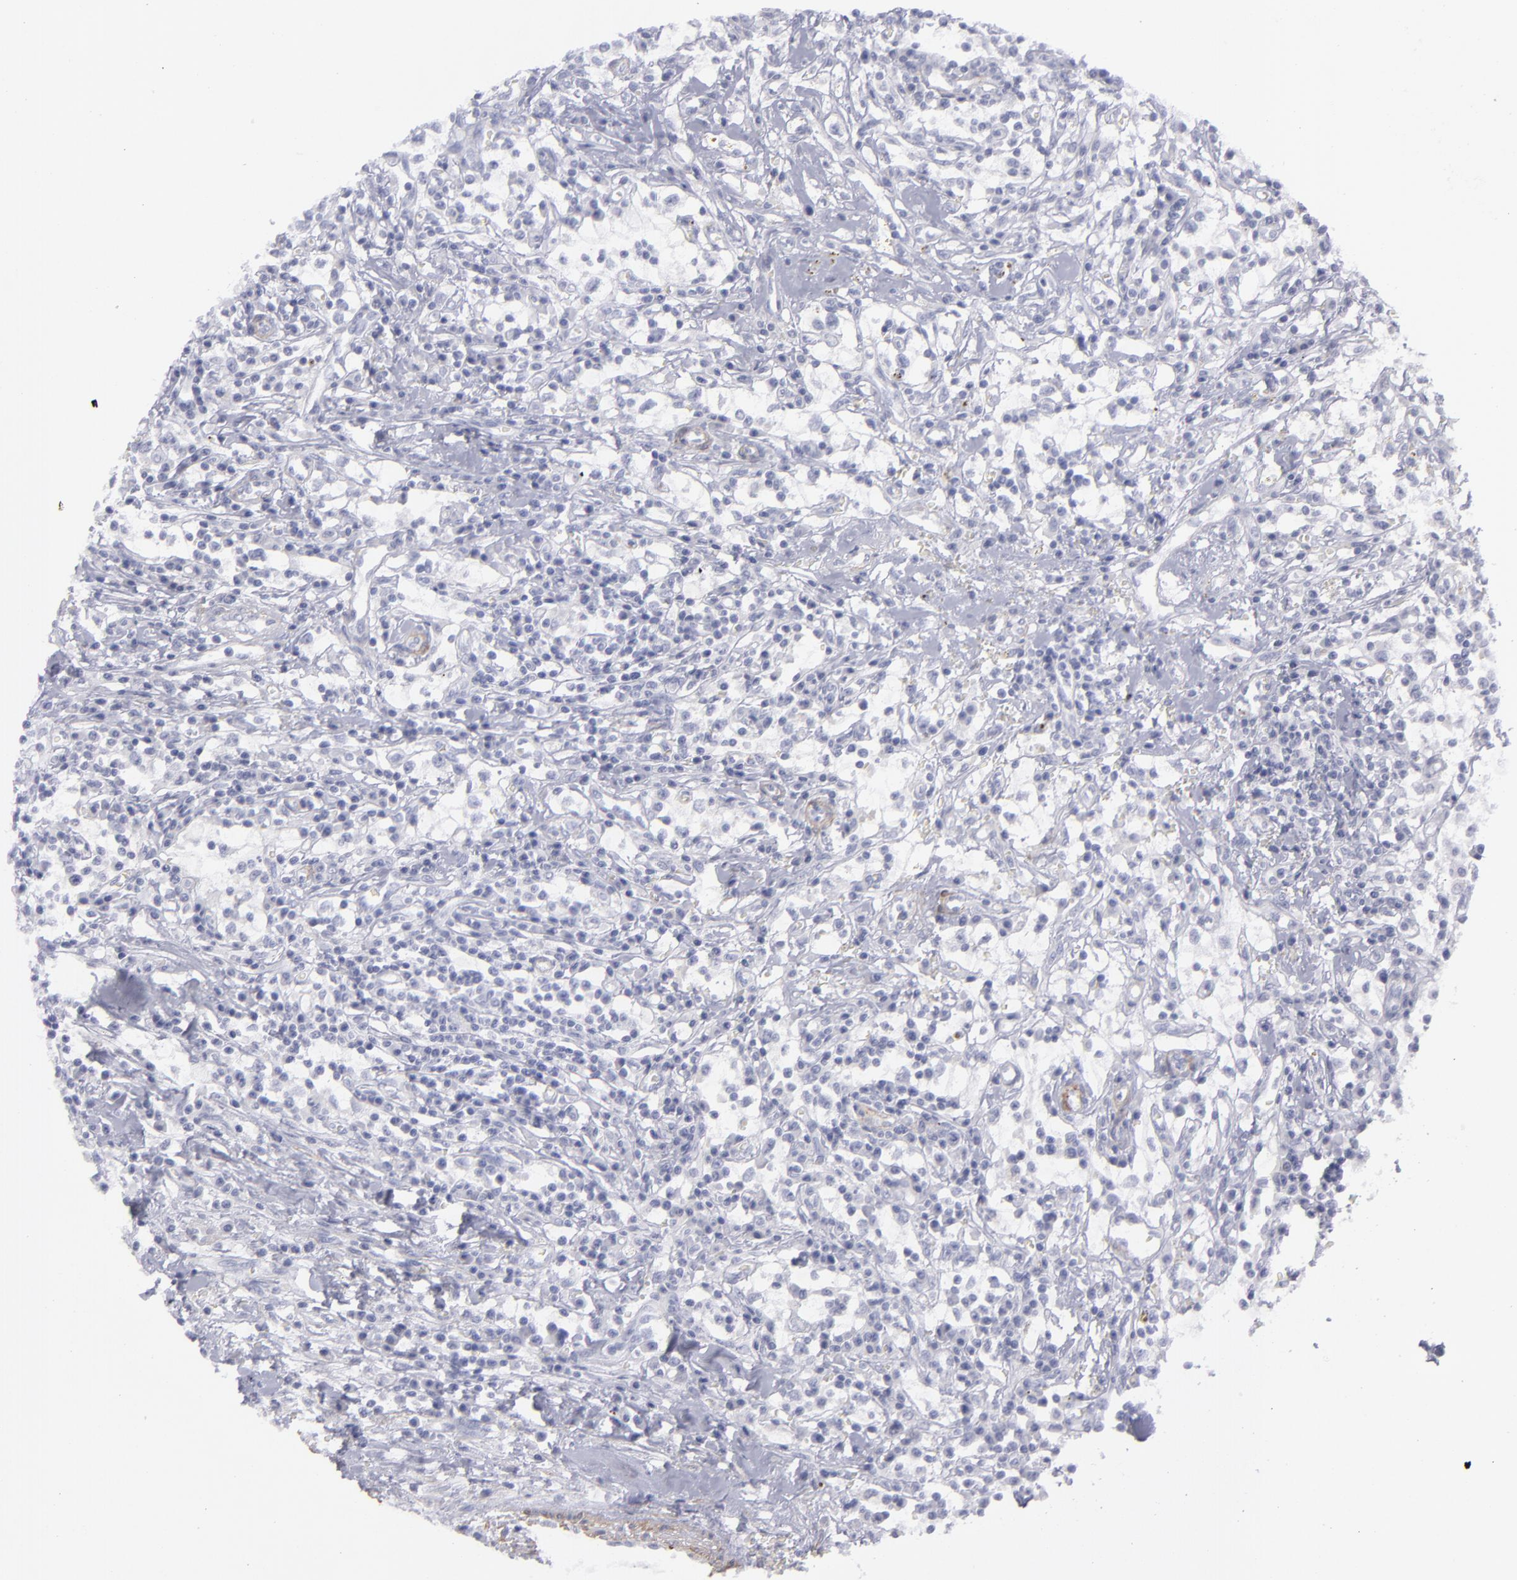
{"staining": {"intensity": "negative", "quantity": "none", "location": "none"}, "tissue": "renal cancer", "cell_type": "Tumor cells", "image_type": "cancer", "snomed": [{"axis": "morphology", "description": "Adenocarcinoma, NOS"}, {"axis": "topography", "description": "Kidney"}], "caption": "High magnification brightfield microscopy of adenocarcinoma (renal) stained with DAB (3,3'-diaminobenzidine) (brown) and counterstained with hematoxylin (blue): tumor cells show no significant staining.", "gene": "MYH11", "patient": {"sex": "male", "age": 82}}